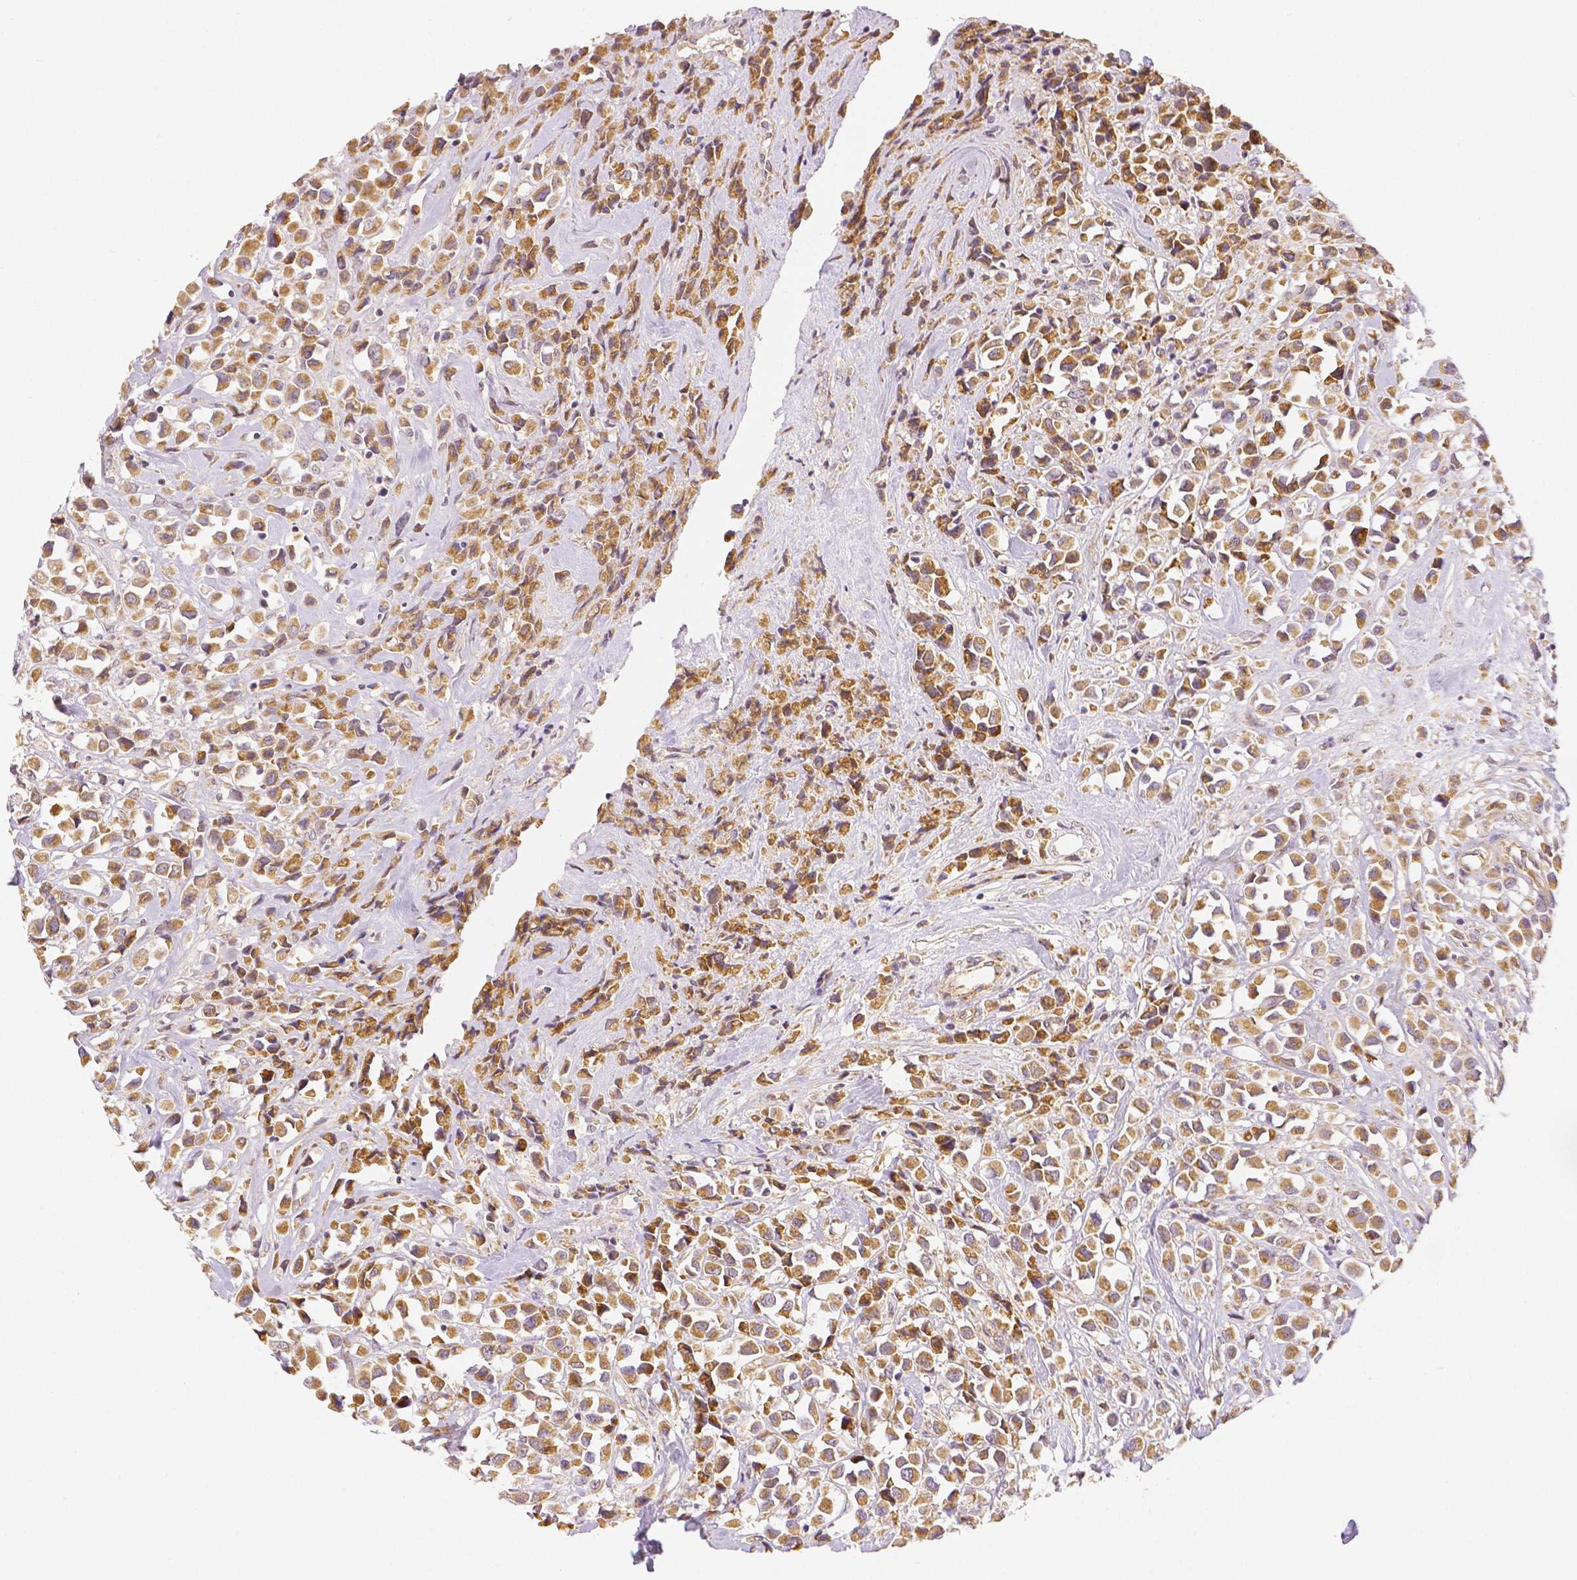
{"staining": {"intensity": "moderate", "quantity": ">75%", "location": "cytoplasmic/membranous"}, "tissue": "breast cancer", "cell_type": "Tumor cells", "image_type": "cancer", "snomed": [{"axis": "morphology", "description": "Duct carcinoma"}, {"axis": "topography", "description": "Breast"}], "caption": "Breast cancer (invasive ductal carcinoma) was stained to show a protein in brown. There is medium levels of moderate cytoplasmic/membranous staining in about >75% of tumor cells.", "gene": "RHOT1", "patient": {"sex": "female", "age": 61}}